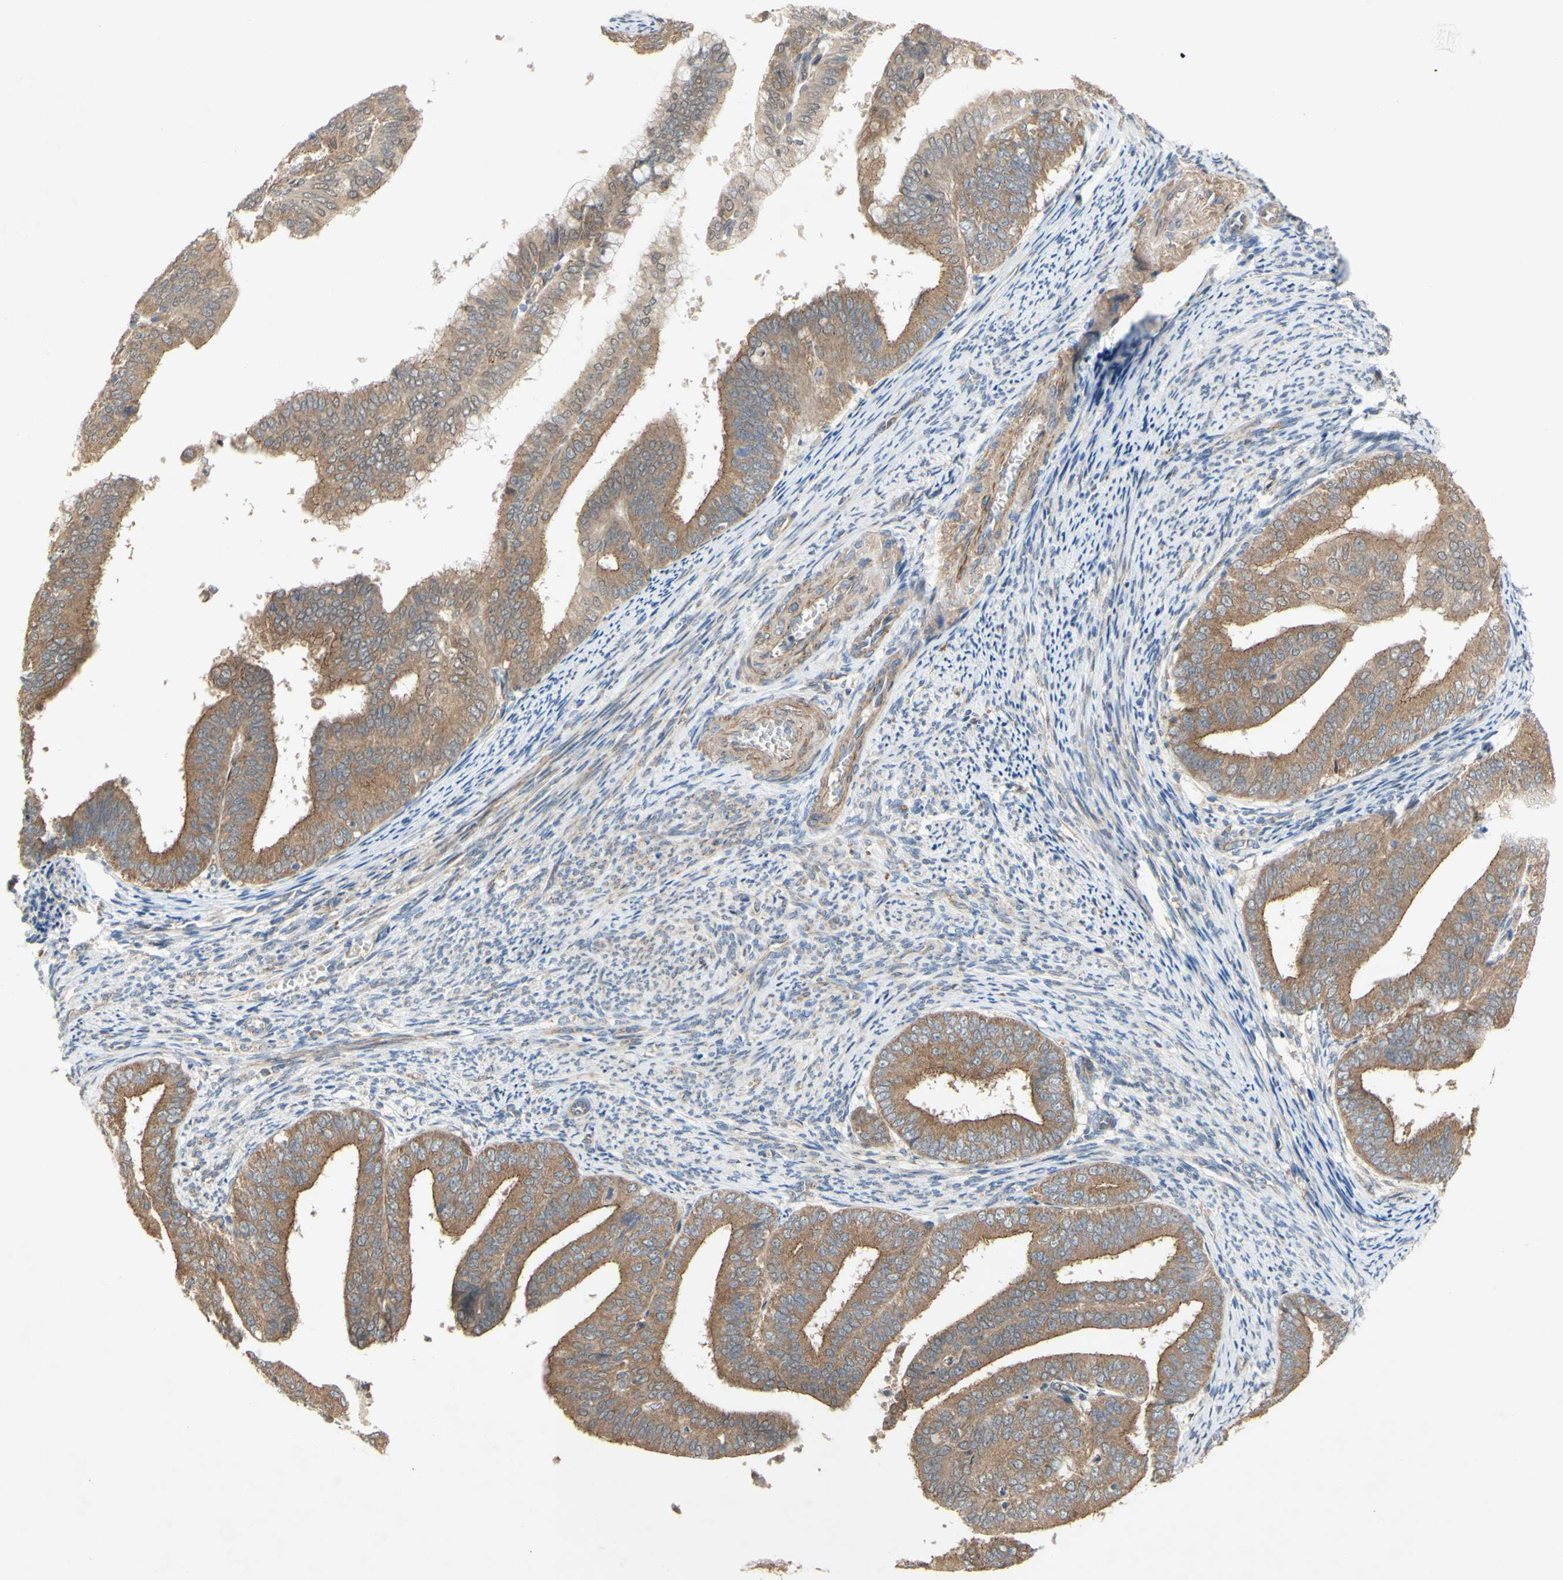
{"staining": {"intensity": "moderate", "quantity": ">75%", "location": "cytoplasmic/membranous"}, "tissue": "endometrial cancer", "cell_type": "Tumor cells", "image_type": "cancer", "snomed": [{"axis": "morphology", "description": "Adenocarcinoma, NOS"}, {"axis": "topography", "description": "Endometrium"}], "caption": "Human endometrial cancer (adenocarcinoma) stained with a protein marker exhibits moderate staining in tumor cells.", "gene": "PDGFB", "patient": {"sex": "female", "age": 63}}